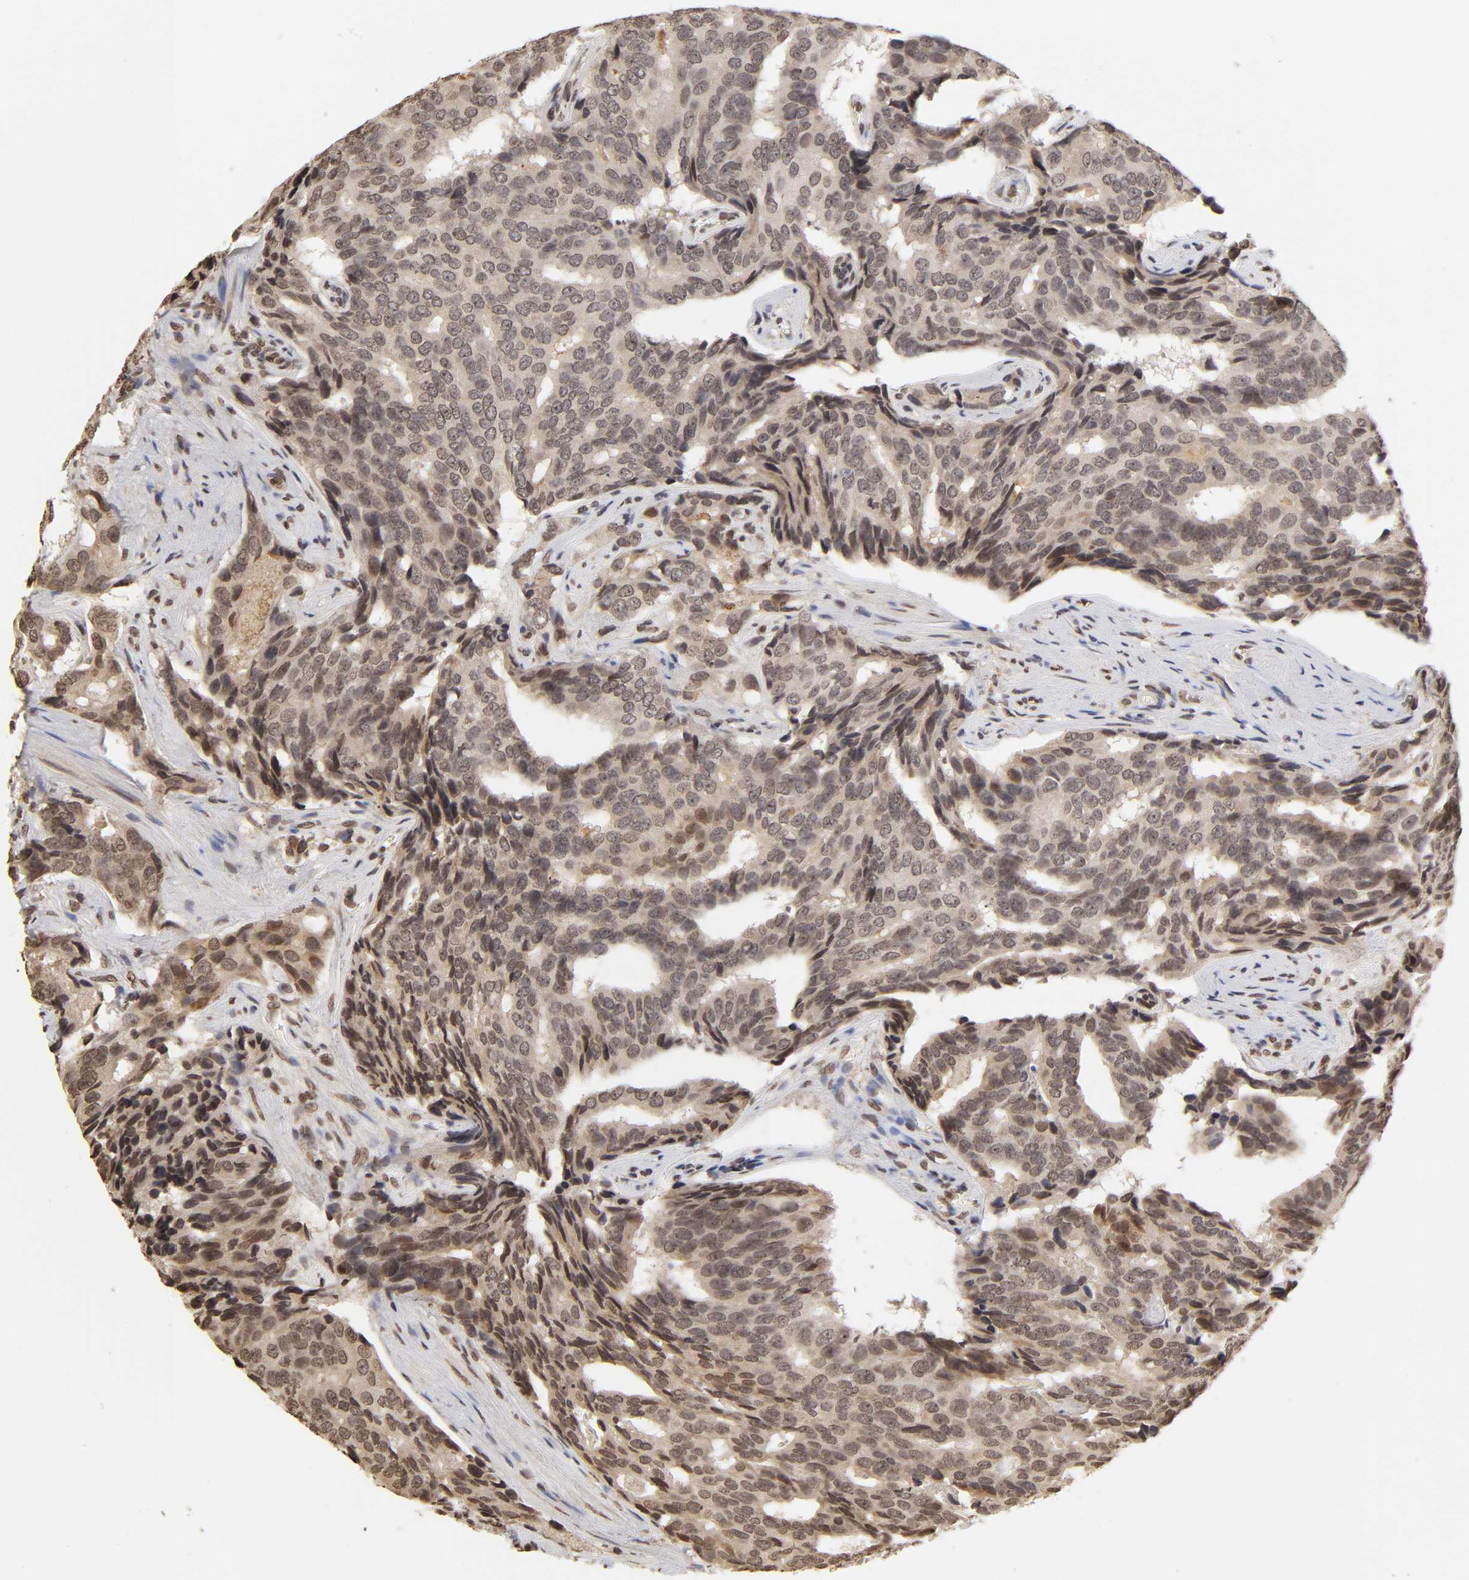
{"staining": {"intensity": "weak", "quantity": ">75%", "location": "cytoplasmic/membranous"}, "tissue": "prostate cancer", "cell_type": "Tumor cells", "image_type": "cancer", "snomed": [{"axis": "morphology", "description": "Adenocarcinoma, High grade"}, {"axis": "topography", "description": "Prostate"}], "caption": "Human prostate cancer (adenocarcinoma (high-grade)) stained with a protein marker exhibits weak staining in tumor cells.", "gene": "MLLT6", "patient": {"sex": "male", "age": 58}}